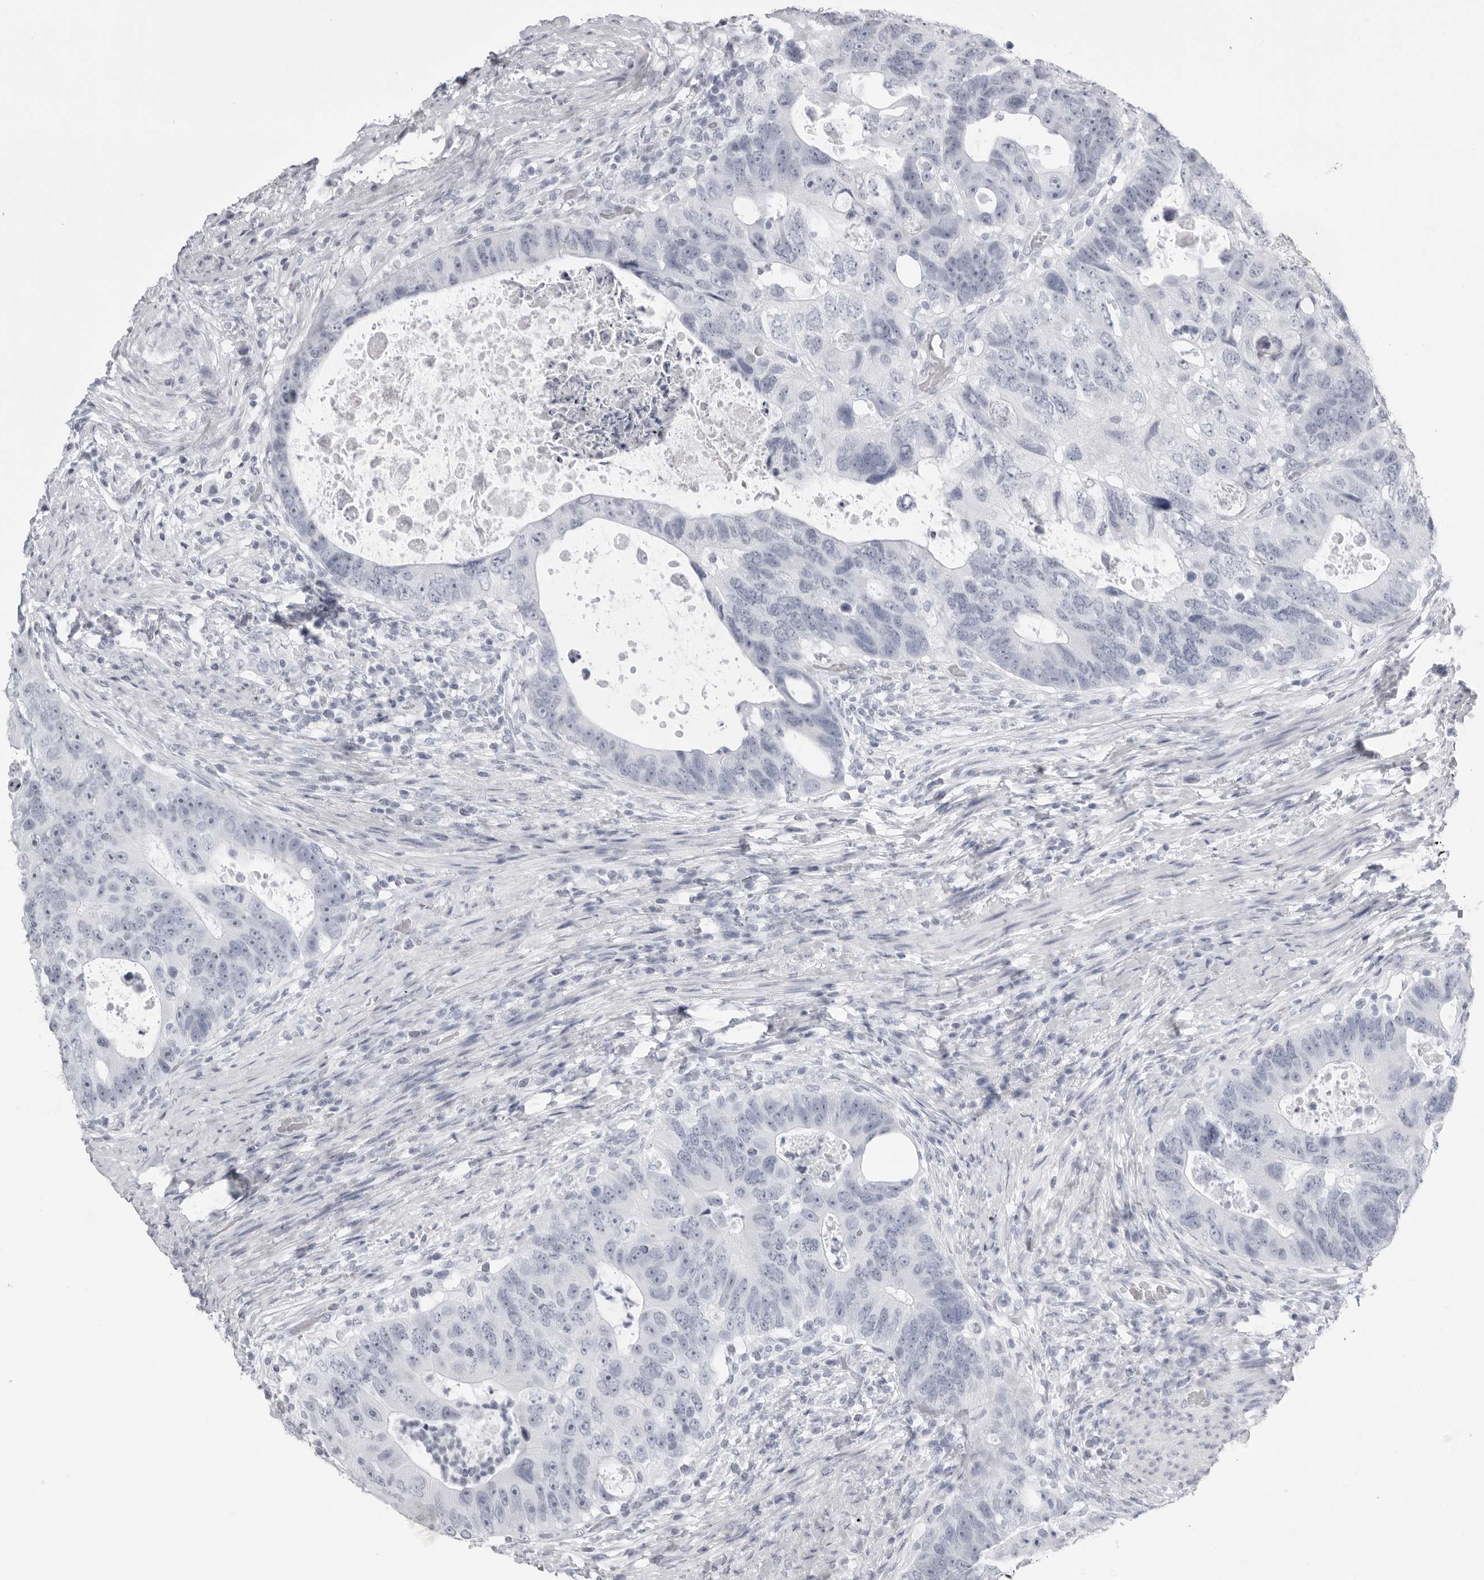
{"staining": {"intensity": "negative", "quantity": "none", "location": "none"}, "tissue": "colorectal cancer", "cell_type": "Tumor cells", "image_type": "cancer", "snomed": [{"axis": "morphology", "description": "Adenocarcinoma, NOS"}, {"axis": "topography", "description": "Rectum"}], "caption": "Immunohistochemical staining of human colorectal adenocarcinoma displays no significant expression in tumor cells.", "gene": "KLK9", "patient": {"sex": "male", "age": 59}}